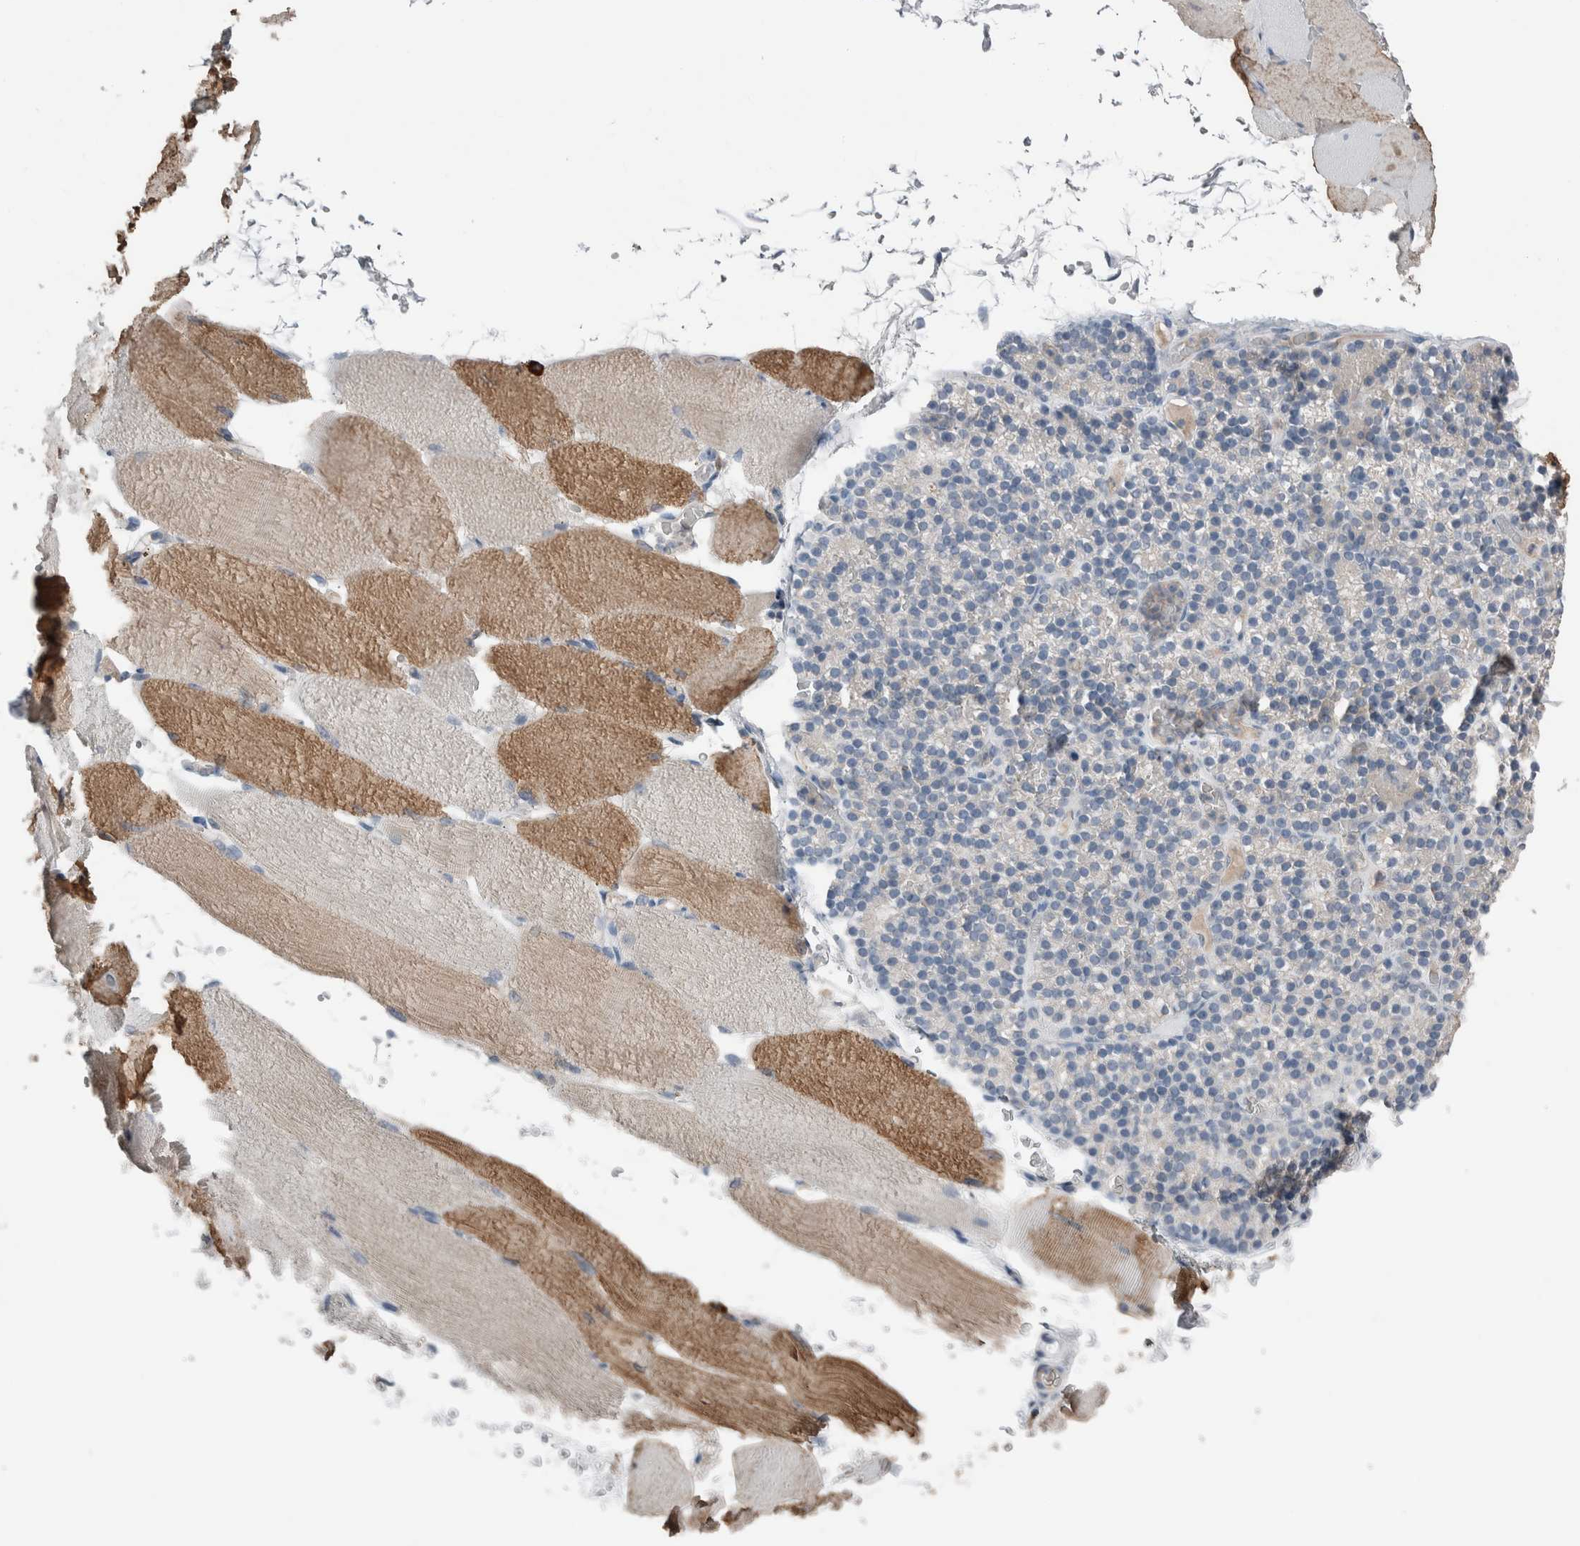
{"staining": {"intensity": "moderate", "quantity": "25%-75%", "location": "cytoplasmic/membranous"}, "tissue": "skeletal muscle", "cell_type": "Myocytes", "image_type": "normal", "snomed": [{"axis": "morphology", "description": "Normal tissue, NOS"}, {"axis": "topography", "description": "Skeletal muscle"}, {"axis": "topography", "description": "Parathyroid gland"}], "caption": "Skeletal muscle stained with immunohistochemistry shows moderate cytoplasmic/membranous positivity in about 25%-75% of myocytes.", "gene": "CRNN", "patient": {"sex": "female", "age": 37}}